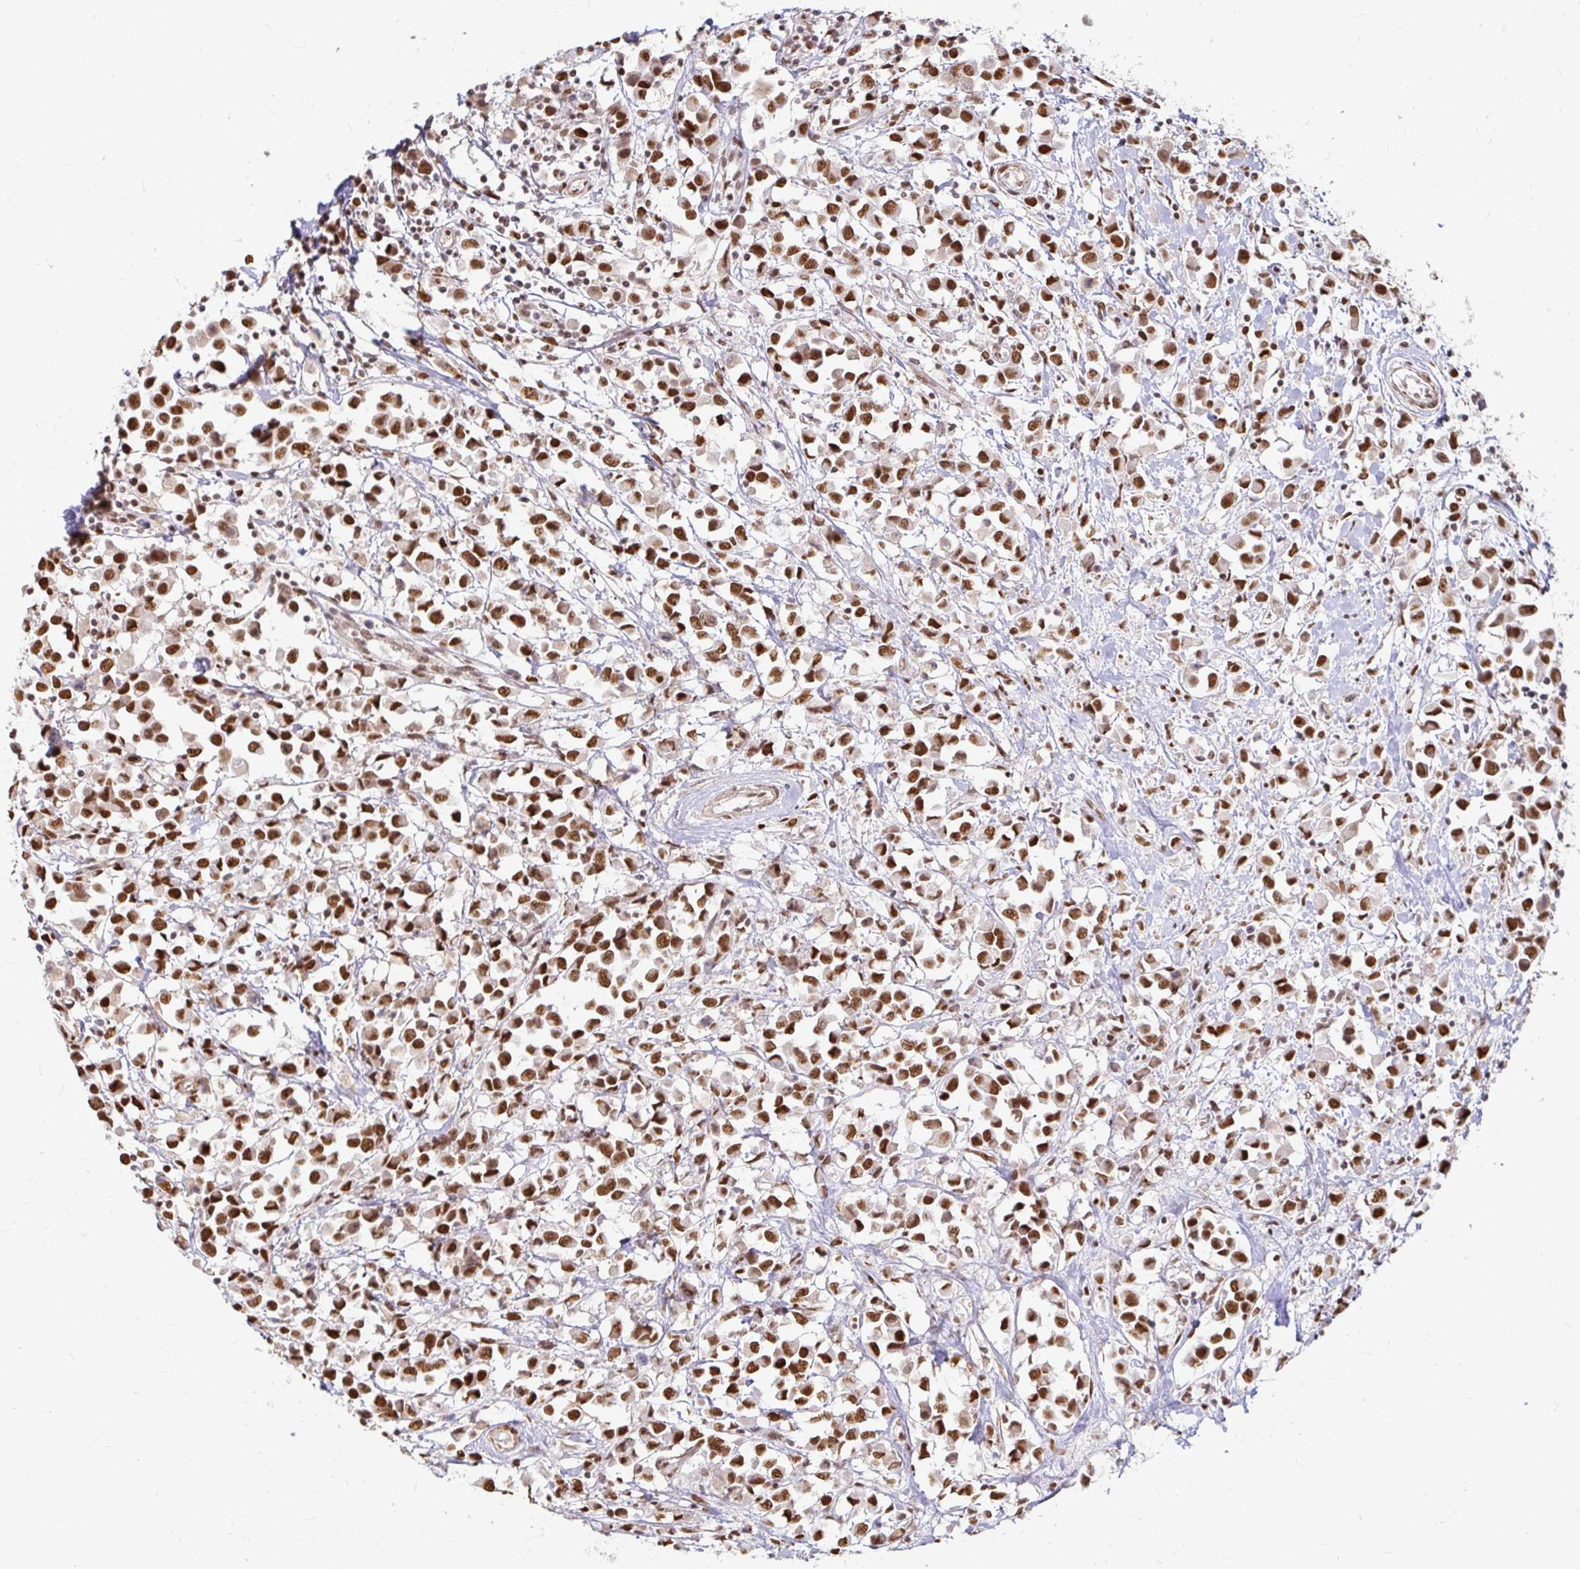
{"staining": {"intensity": "strong", "quantity": ">75%", "location": "nuclear"}, "tissue": "breast cancer", "cell_type": "Tumor cells", "image_type": "cancer", "snomed": [{"axis": "morphology", "description": "Duct carcinoma"}, {"axis": "topography", "description": "Breast"}], "caption": "Immunohistochemical staining of human breast cancer demonstrates high levels of strong nuclear positivity in approximately >75% of tumor cells.", "gene": "HNRNPU", "patient": {"sex": "female", "age": 61}}